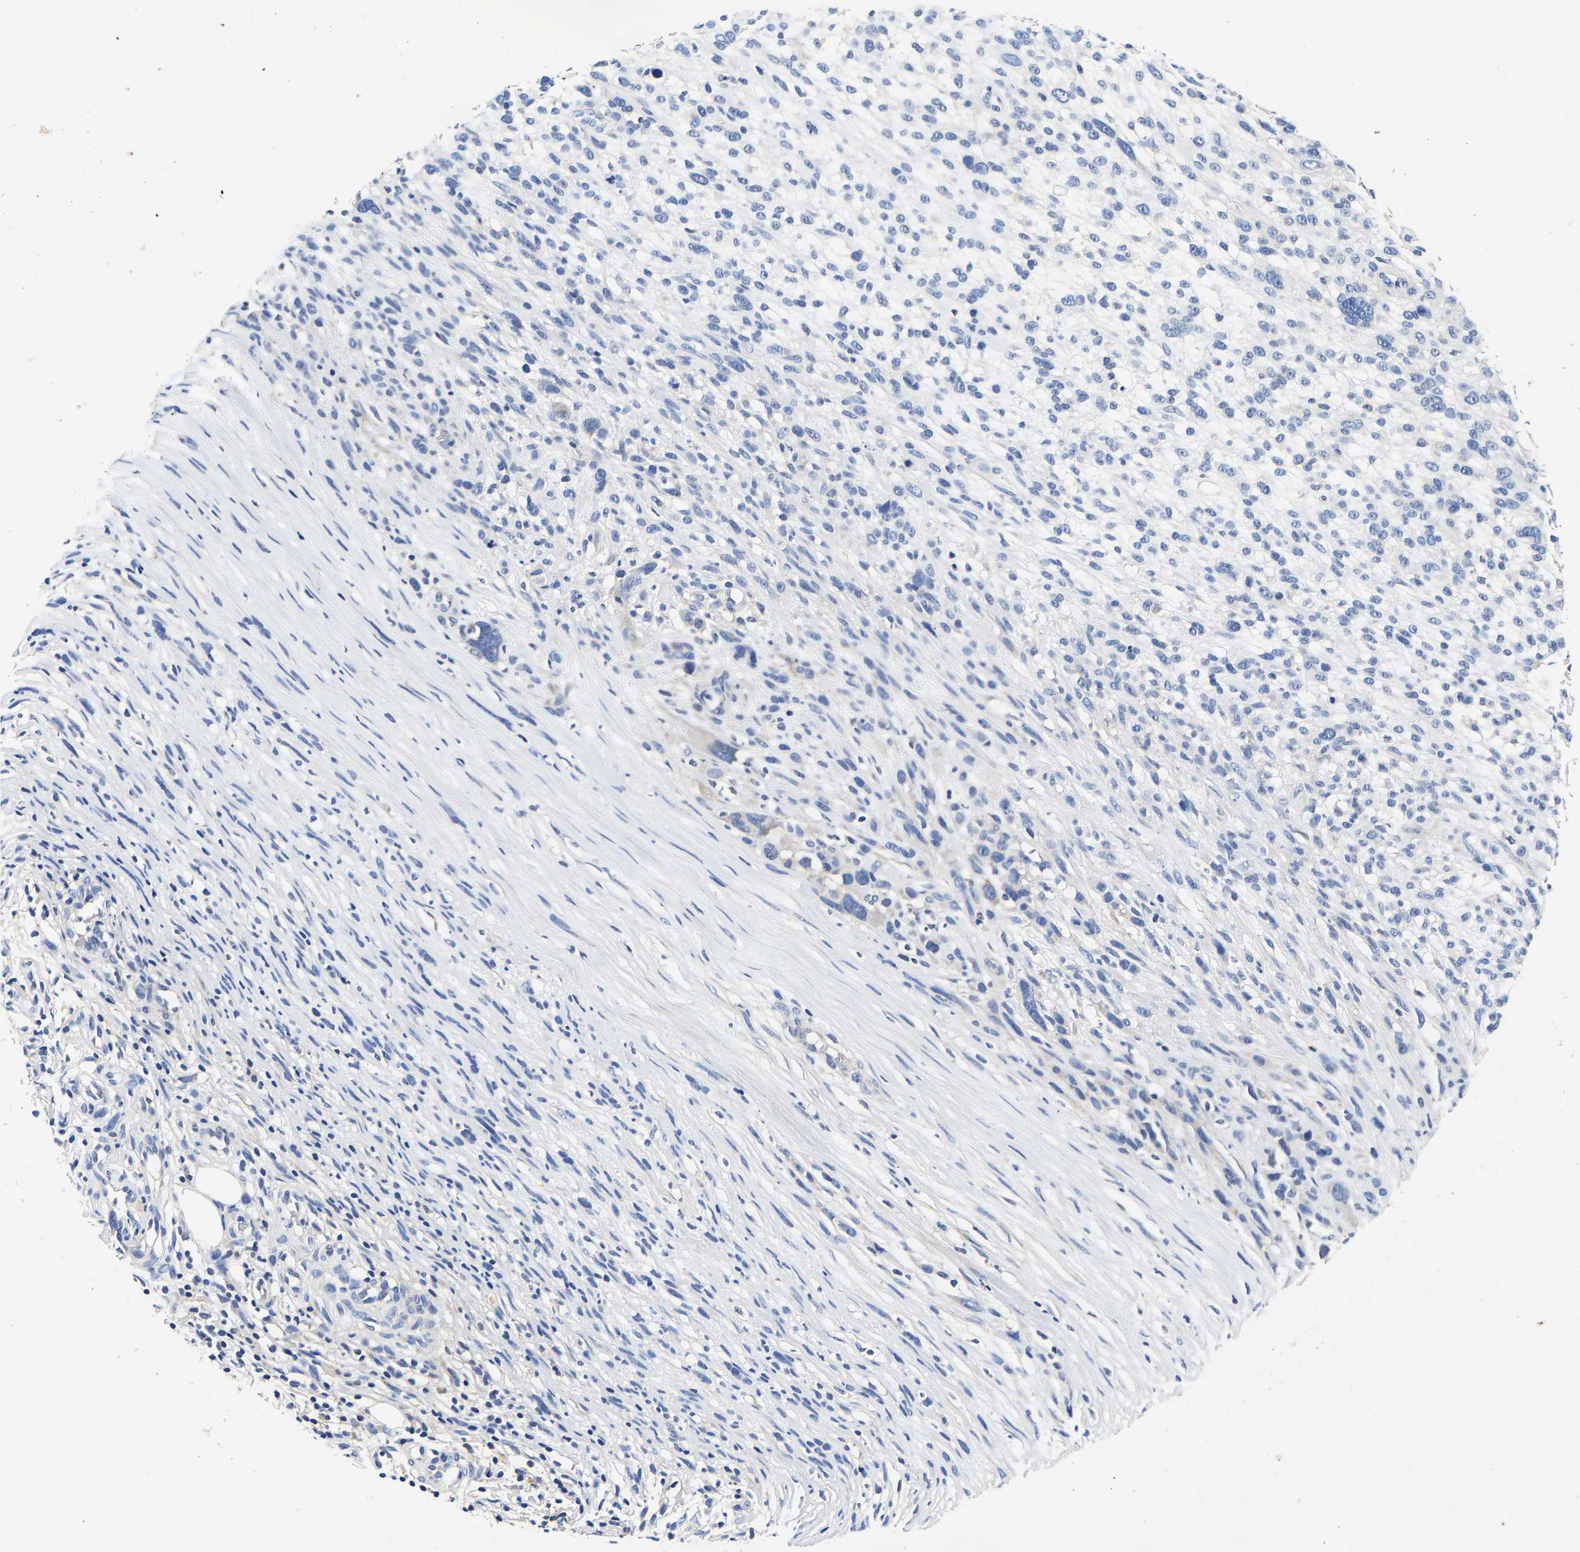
{"staining": {"intensity": "negative", "quantity": "none", "location": "none"}, "tissue": "melanoma", "cell_type": "Tumor cells", "image_type": "cancer", "snomed": [{"axis": "morphology", "description": "Malignant melanoma, NOS"}, {"axis": "topography", "description": "Skin"}], "caption": "Tumor cells are negative for protein expression in human melanoma.", "gene": "CCDC6", "patient": {"sex": "female", "age": 55}}